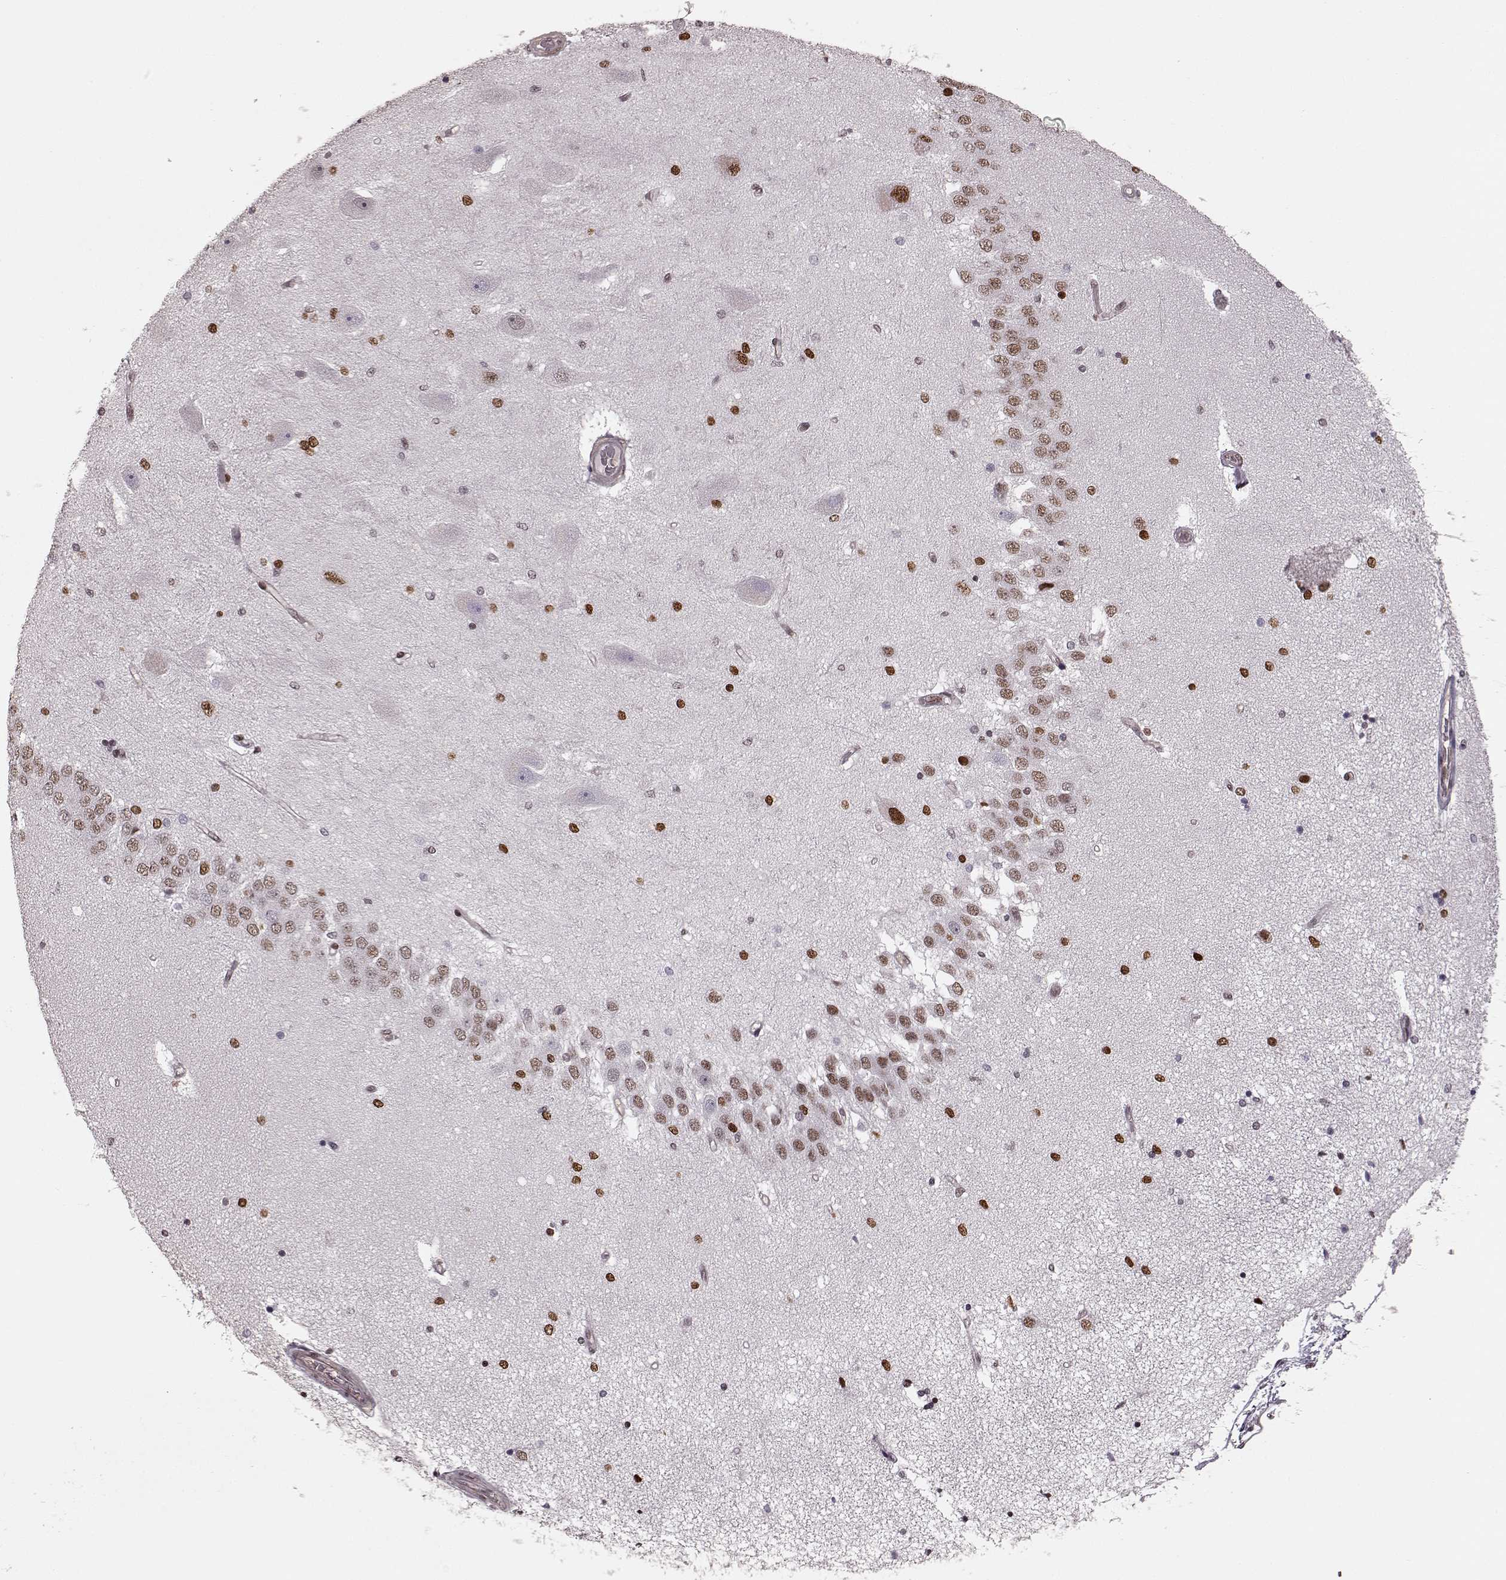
{"staining": {"intensity": "moderate", "quantity": "25%-75%", "location": "nuclear"}, "tissue": "hippocampus", "cell_type": "Glial cells", "image_type": "normal", "snomed": [{"axis": "morphology", "description": "Normal tissue, NOS"}, {"axis": "topography", "description": "Hippocampus"}], "caption": "Protein staining of unremarkable hippocampus exhibits moderate nuclear positivity in about 25%-75% of glial cells.", "gene": "NR2C1", "patient": {"sex": "female", "age": 54}}